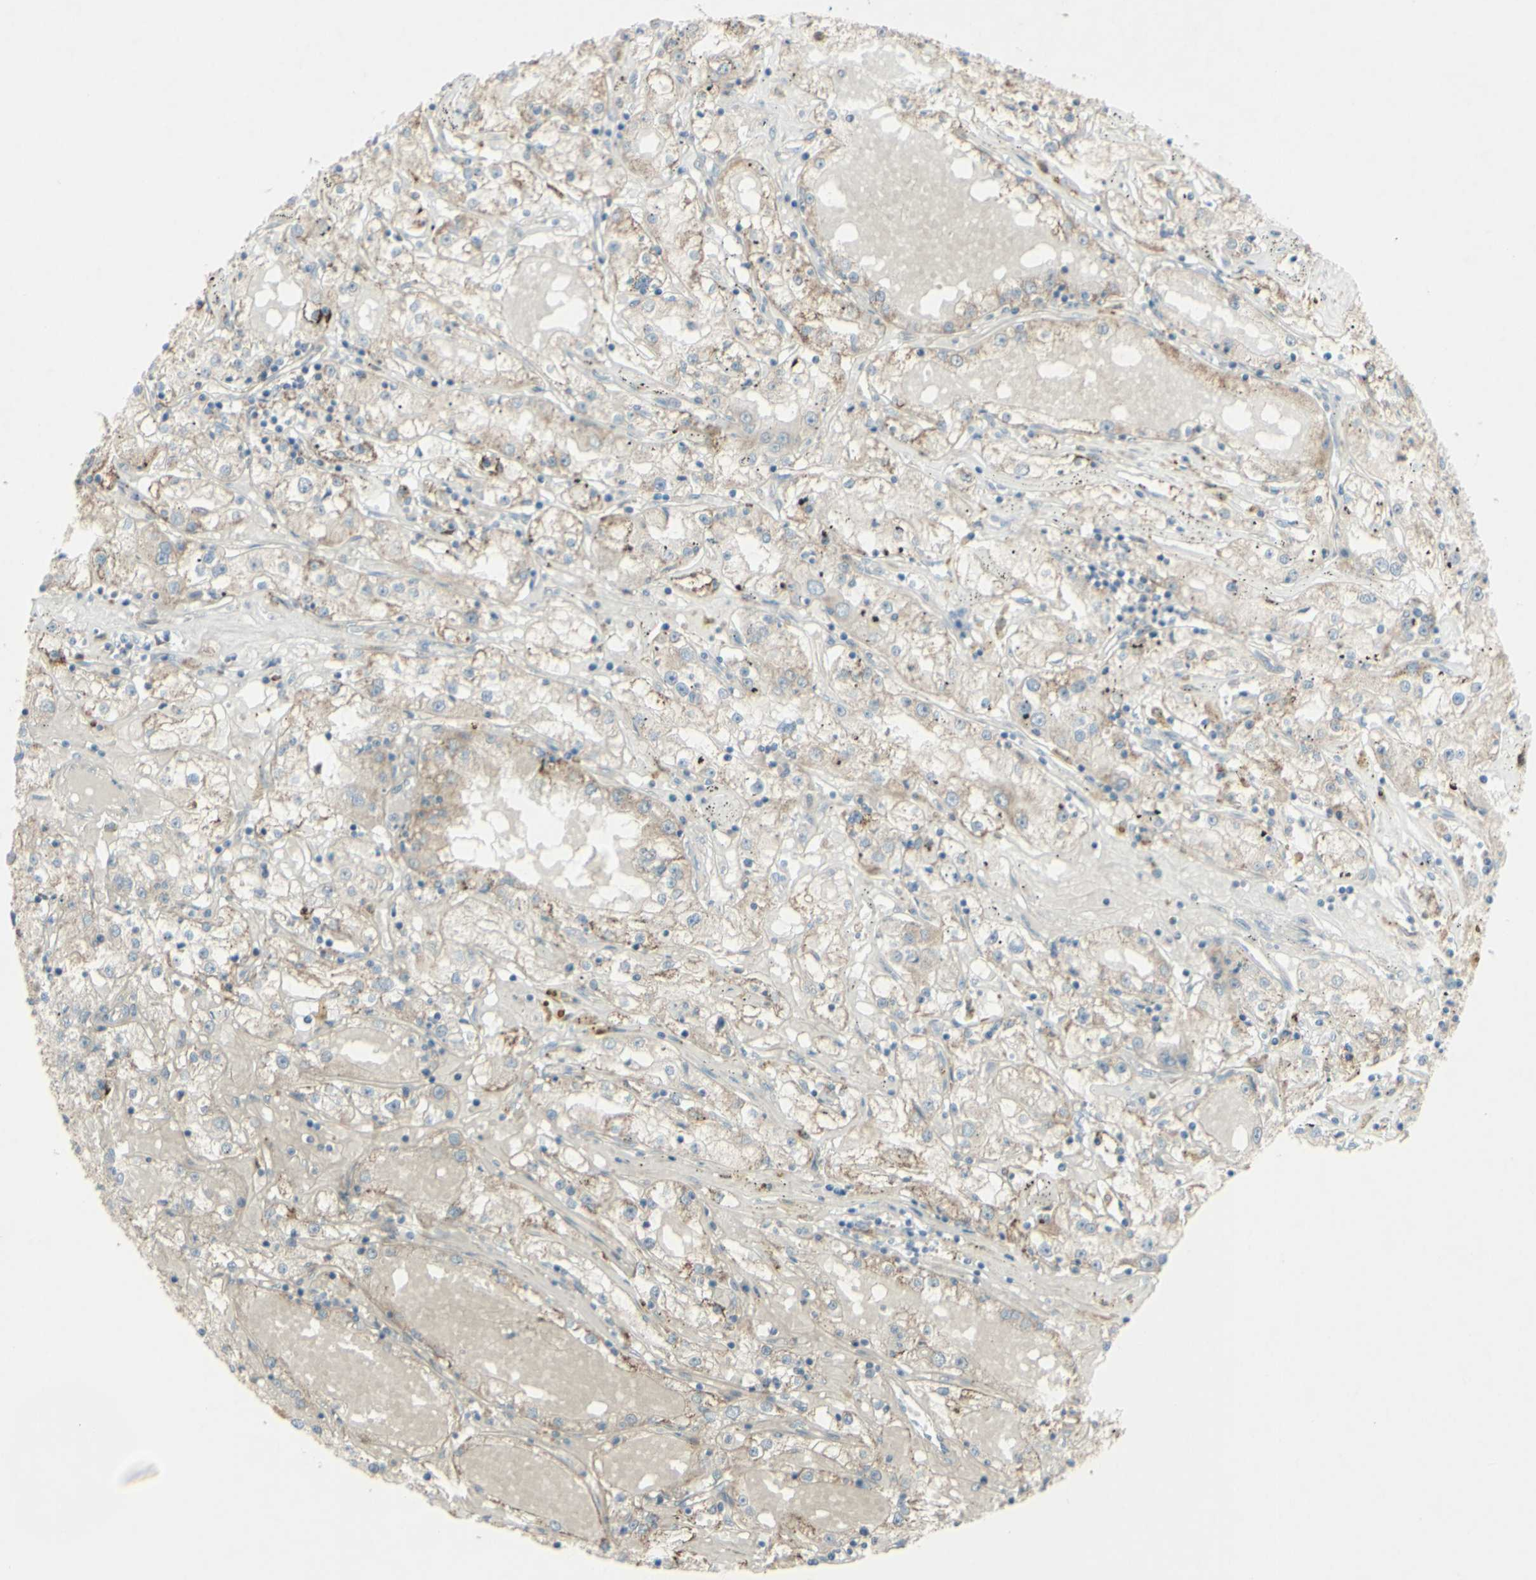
{"staining": {"intensity": "weak", "quantity": "25%-75%", "location": "cytoplasmic/membranous"}, "tissue": "renal cancer", "cell_type": "Tumor cells", "image_type": "cancer", "snomed": [{"axis": "morphology", "description": "Adenocarcinoma, NOS"}, {"axis": "topography", "description": "Kidney"}], "caption": "Immunohistochemical staining of renal cancer demonstrates low levels of weak cytoplasmic/membranous expression in approximately 25%-75% of tumor cells. Immunohistochemistry (ihc) stains the protein of interest in brown and the nuclei are stained blue.", "gene": "CNTNAP1", "patient": {"sex": "male", "age": 56}}